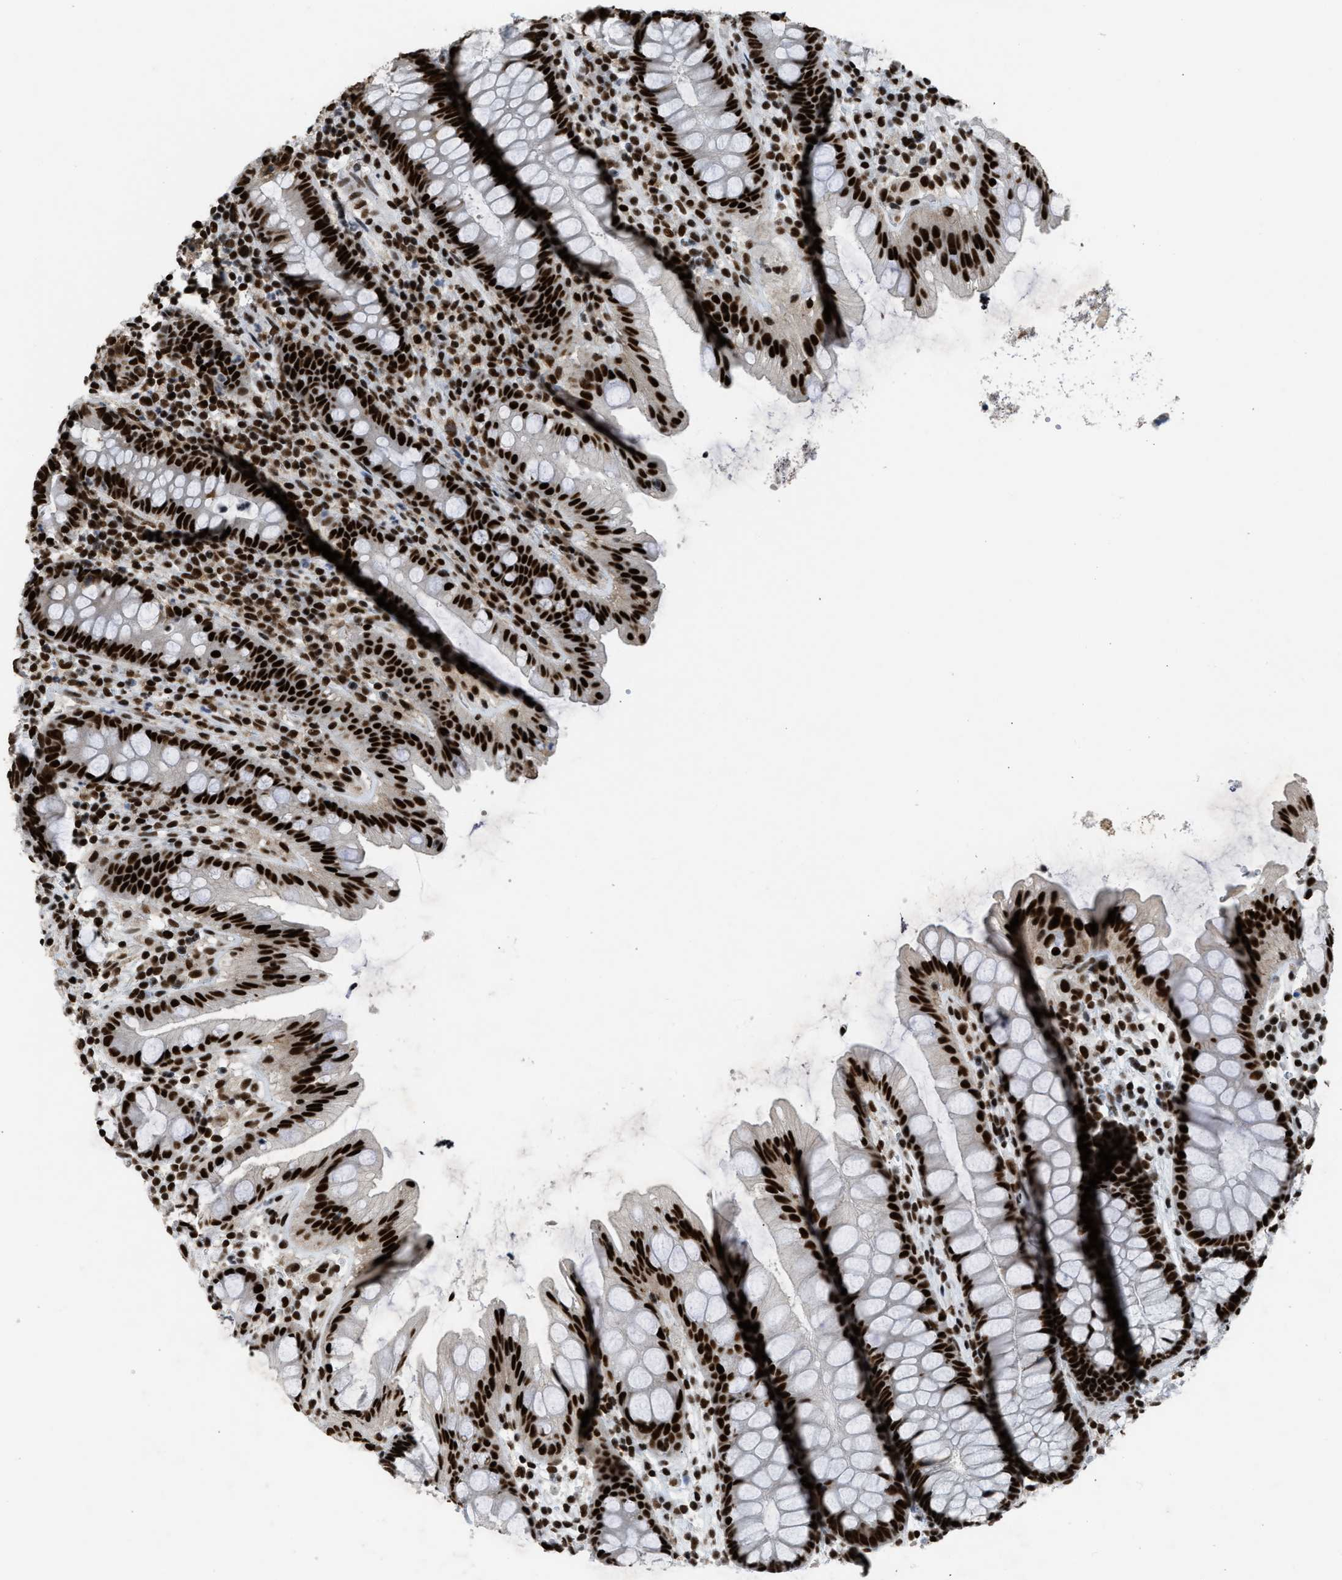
{"staining": {"intensity": "strong", "quantity": ">75%", "location": "nuclear"}, "tissue": "rectum", "cell_type": "Glandular cells", "image_type": "normal", "snomed": [{"axis": "morphology", "description": "Normal tissue, NOS"}, {"axis": "topography", "description": "Rectum"}], "caption": "Protein expression analysis of benign rectum exhibits strong nuclear positivity in about >75% of glandular cells.", "gene": "SCAF4", "patient": {"sex": "female", "age": 65}}